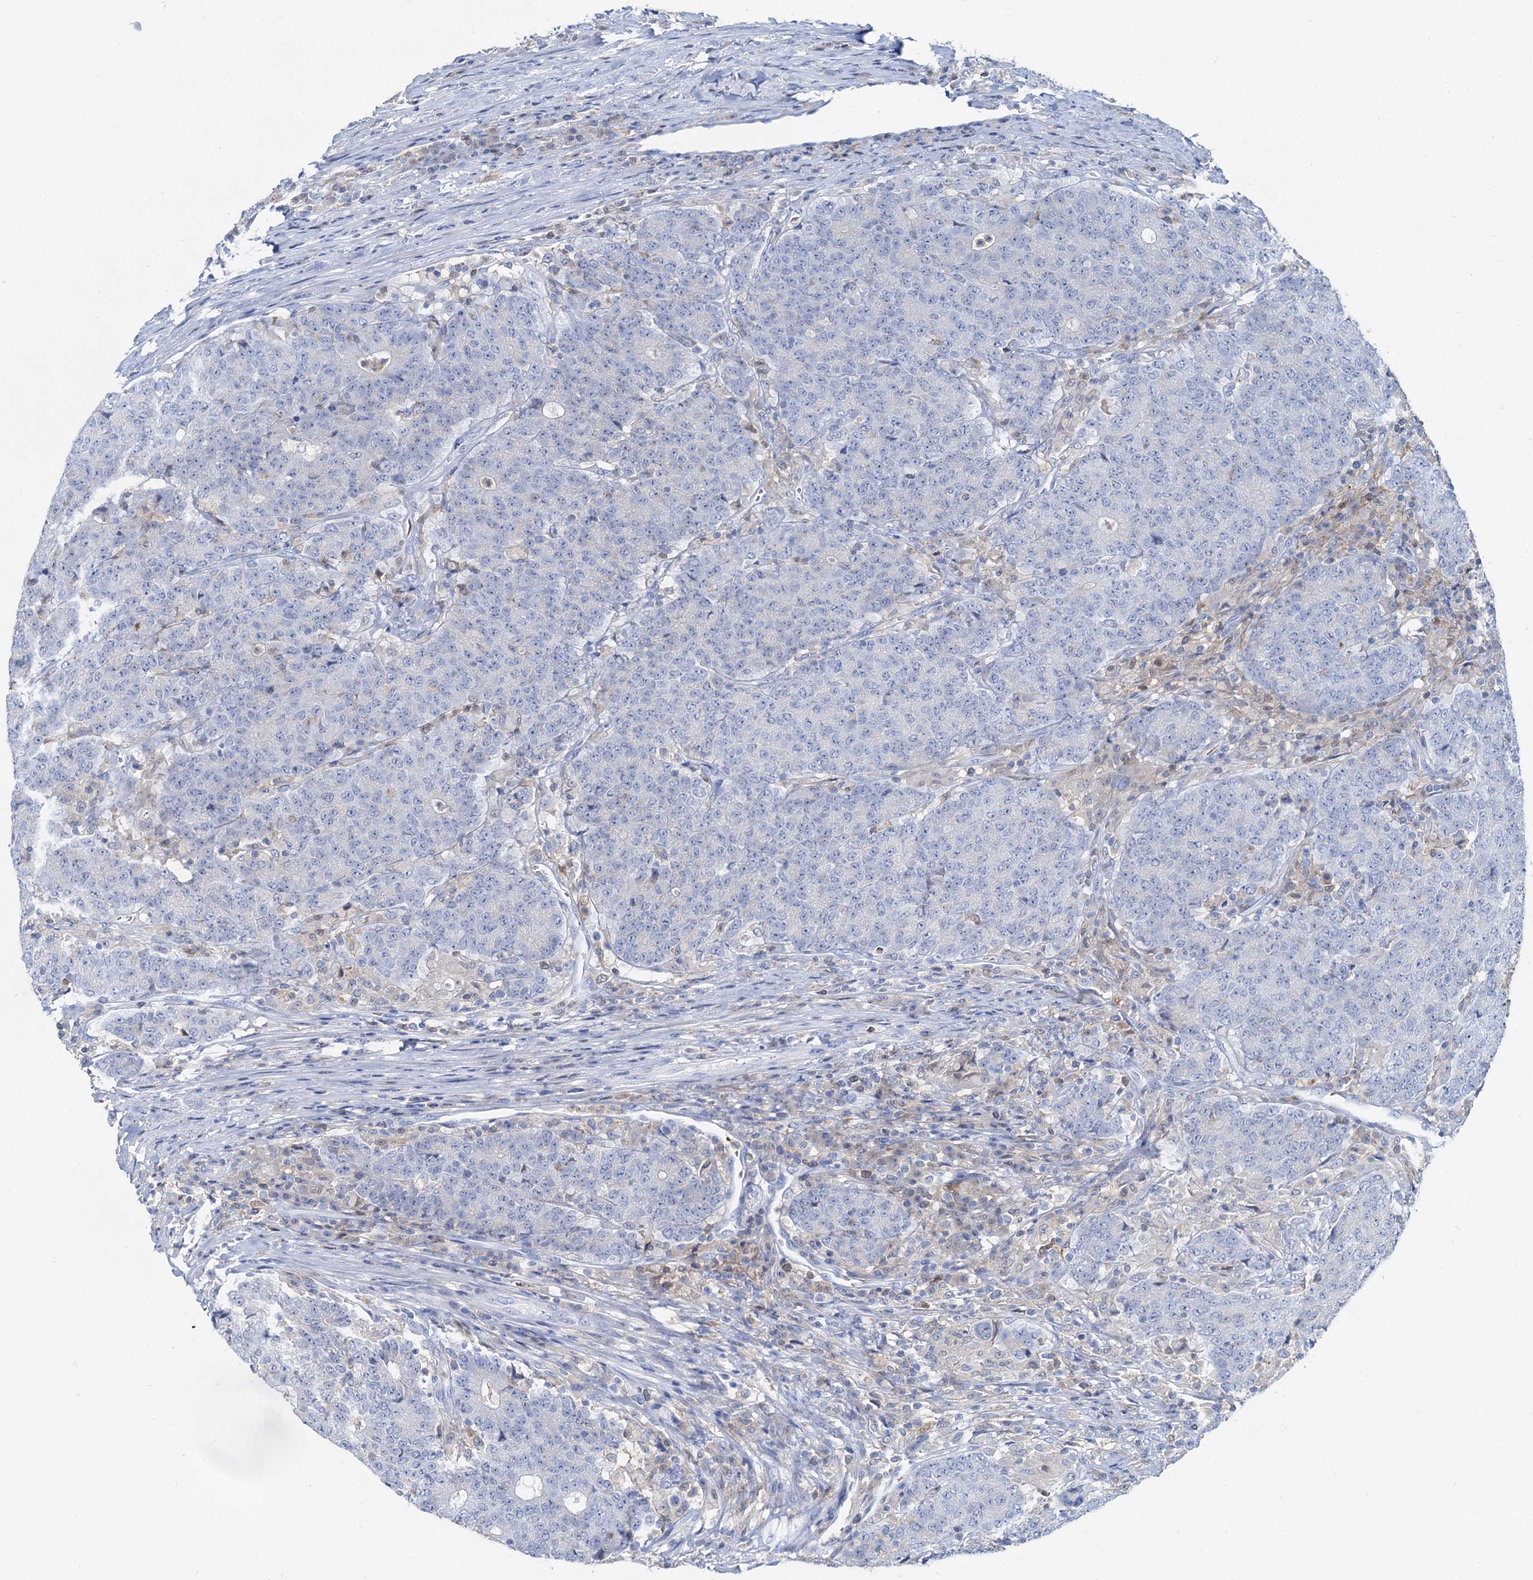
{"staining": {"intensity": "negative", "quantity": "none", "location": "none"}, "tissue": "colorectal cancer", "cell_type": "Tumor cells", "image_type": "cancer", "snomed": [{"axis": "morphology", "description": "Adenocarcinoma, NOS"}, {"axis": "topography", "description": "Colon"}], "caption": "The histopathology image displays no staining of tumor cells in colorectal adenocarcinoma.", "gene": "FAH", "patient": {"sex": "female", "age": 75}}